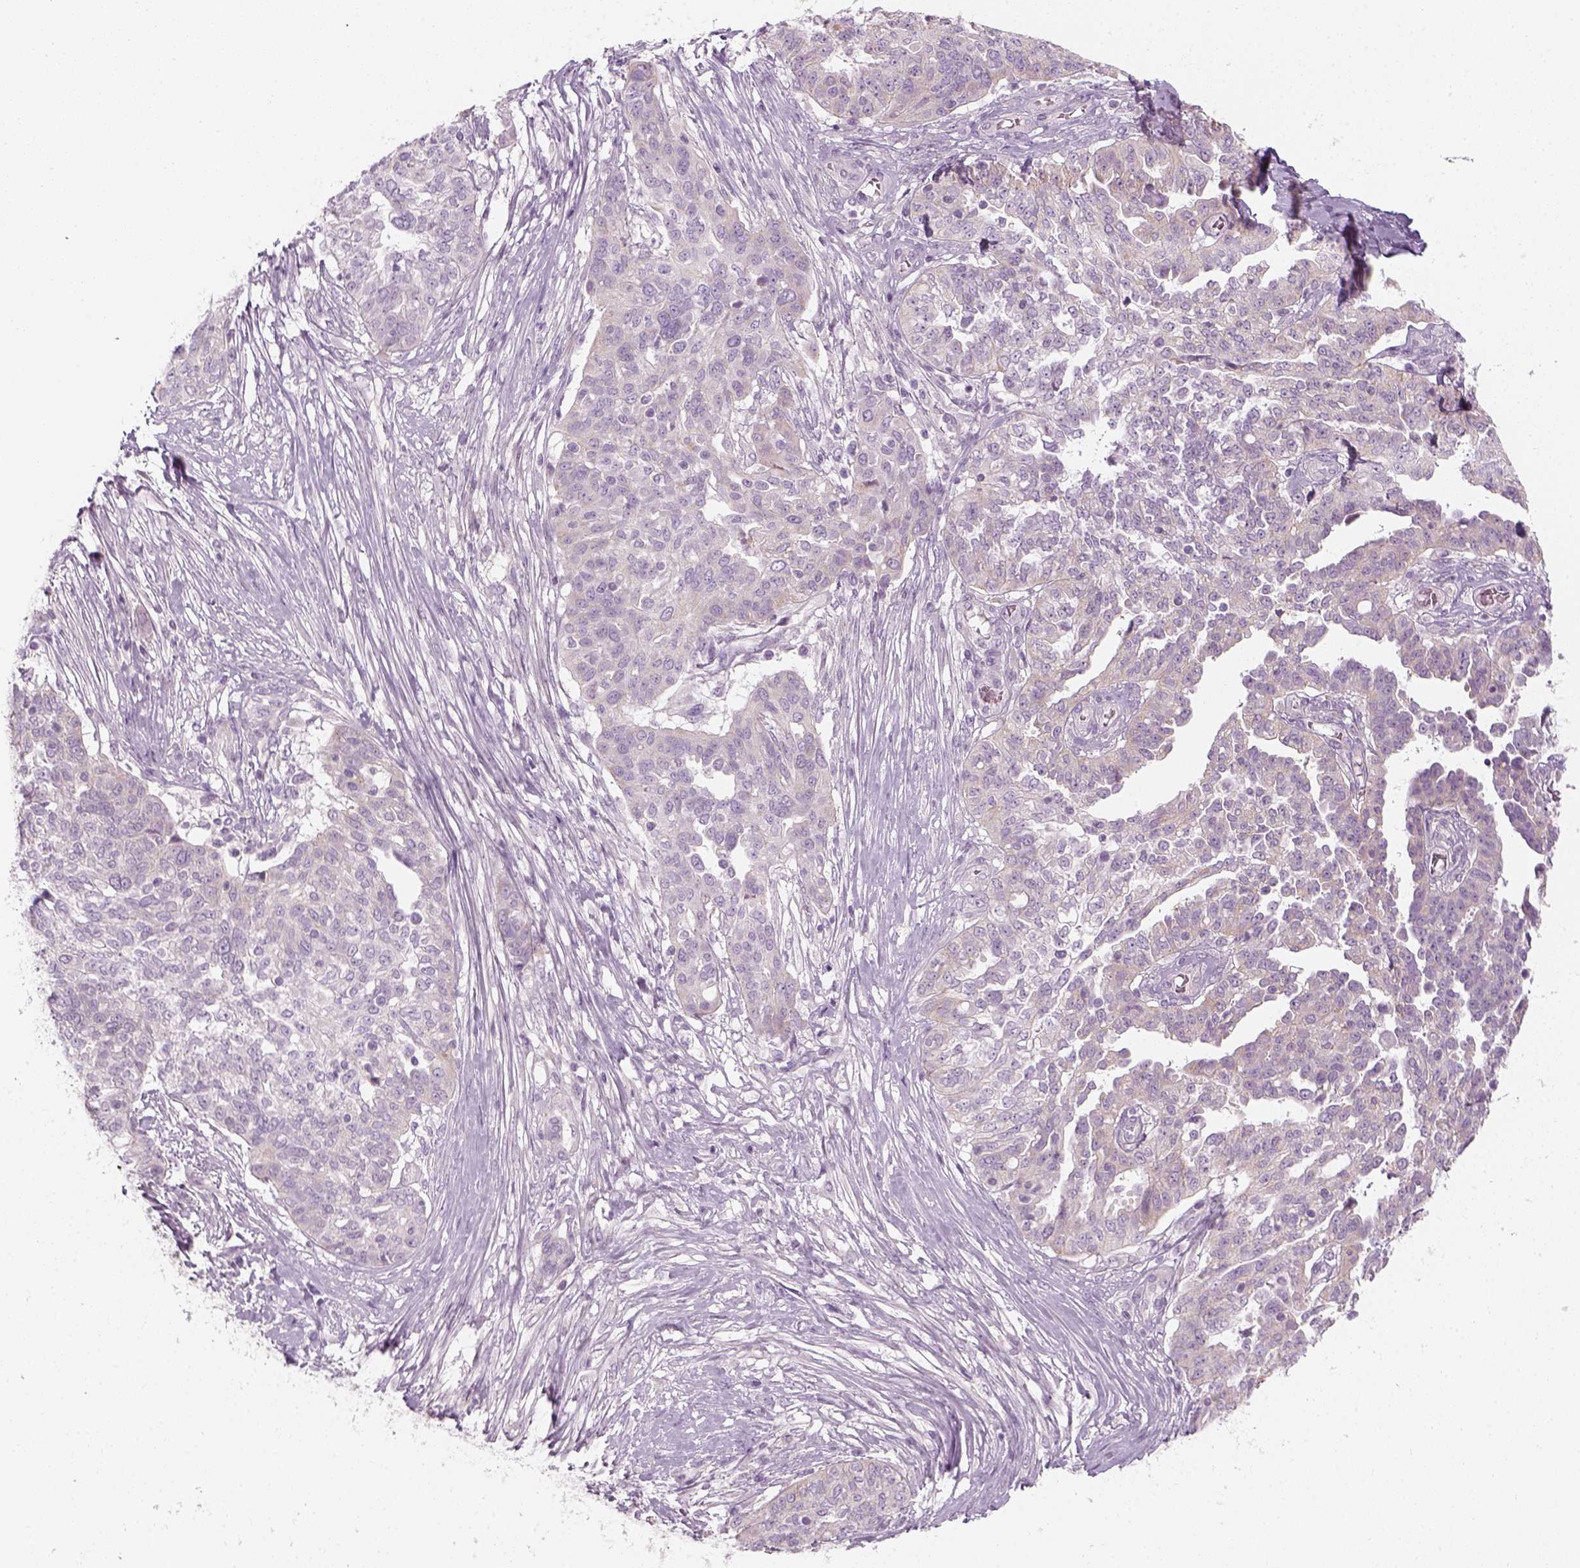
{"staining": {"intensity": "negative", "quantity": "none", "location": "none"}, "tissue": "ovarian cancer", "cell_type": "Tumor cells", "image_type": "cancer", "snomed": [{"axis": "morphology", "description": "Cystadenocarcinoma, serous, NOS"}, {"axis": "topography", "description": "Ovary"}], "caption": "A micrograph of human serous cystadenocarcinoma (ovarian) is negative for staining in tumor cells.", "gene": "PRAME", "patient": {"sex": "female", "age": 67}}